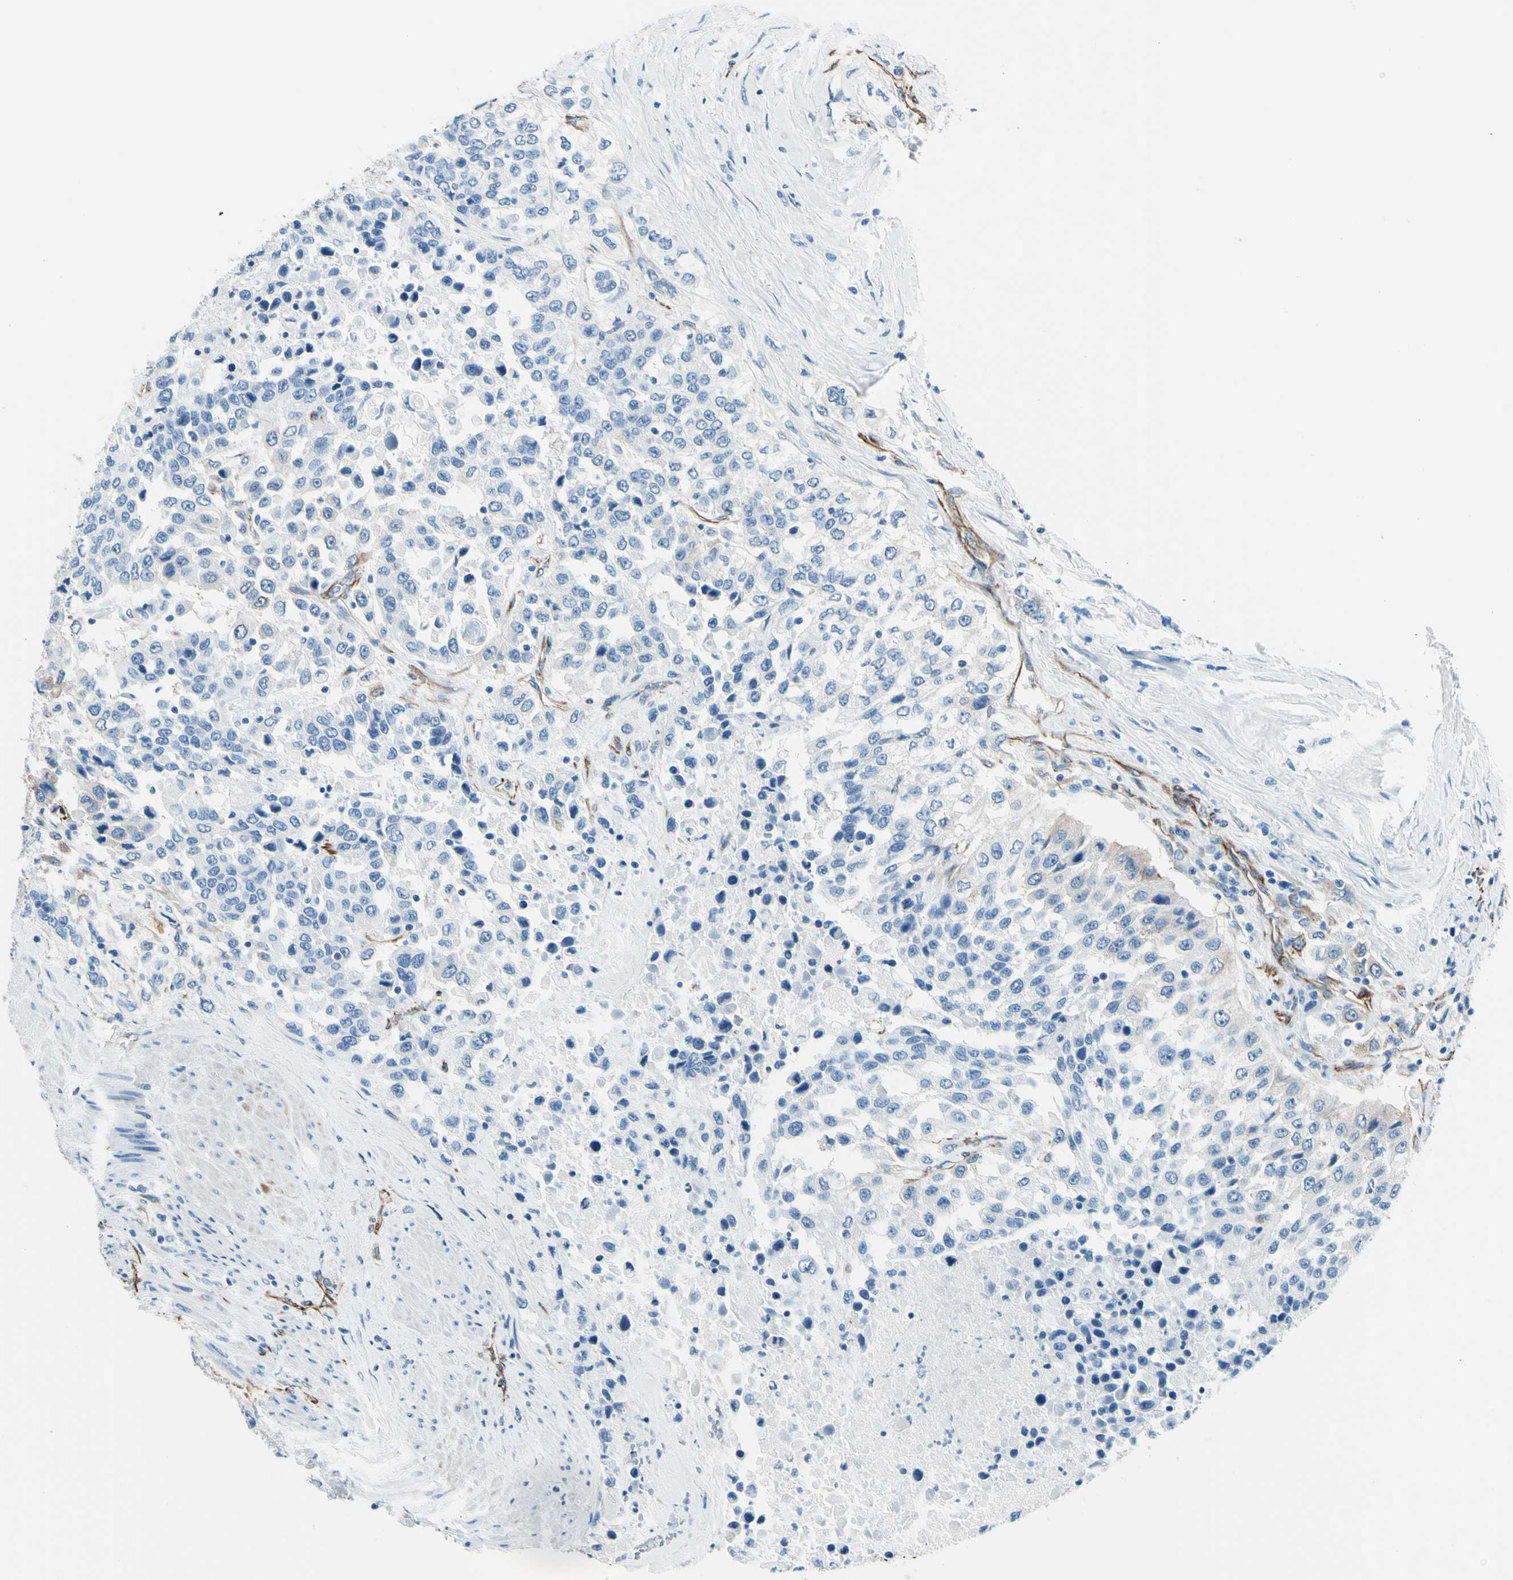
{"staining": {"intensity": "negative", "quantity": "none", "location": "none"}, "tissue": "urothelial cancer", "cell_type": "Tumor cells", "image_type": "cancer", "snomed": [{"axis": "morphology", "description": "Urothelial carcinoma, High grade"}, {"axis": "topography", "description": "Urinary bladder"}], "caption": "DAB (3,3'-diaminobenzidine) immunohistochemical staining of urothelial cancer displays no significant positivity in tumor cells.", "gene": "PTH2R", "patient": {"sex": "female", "age": 80}}